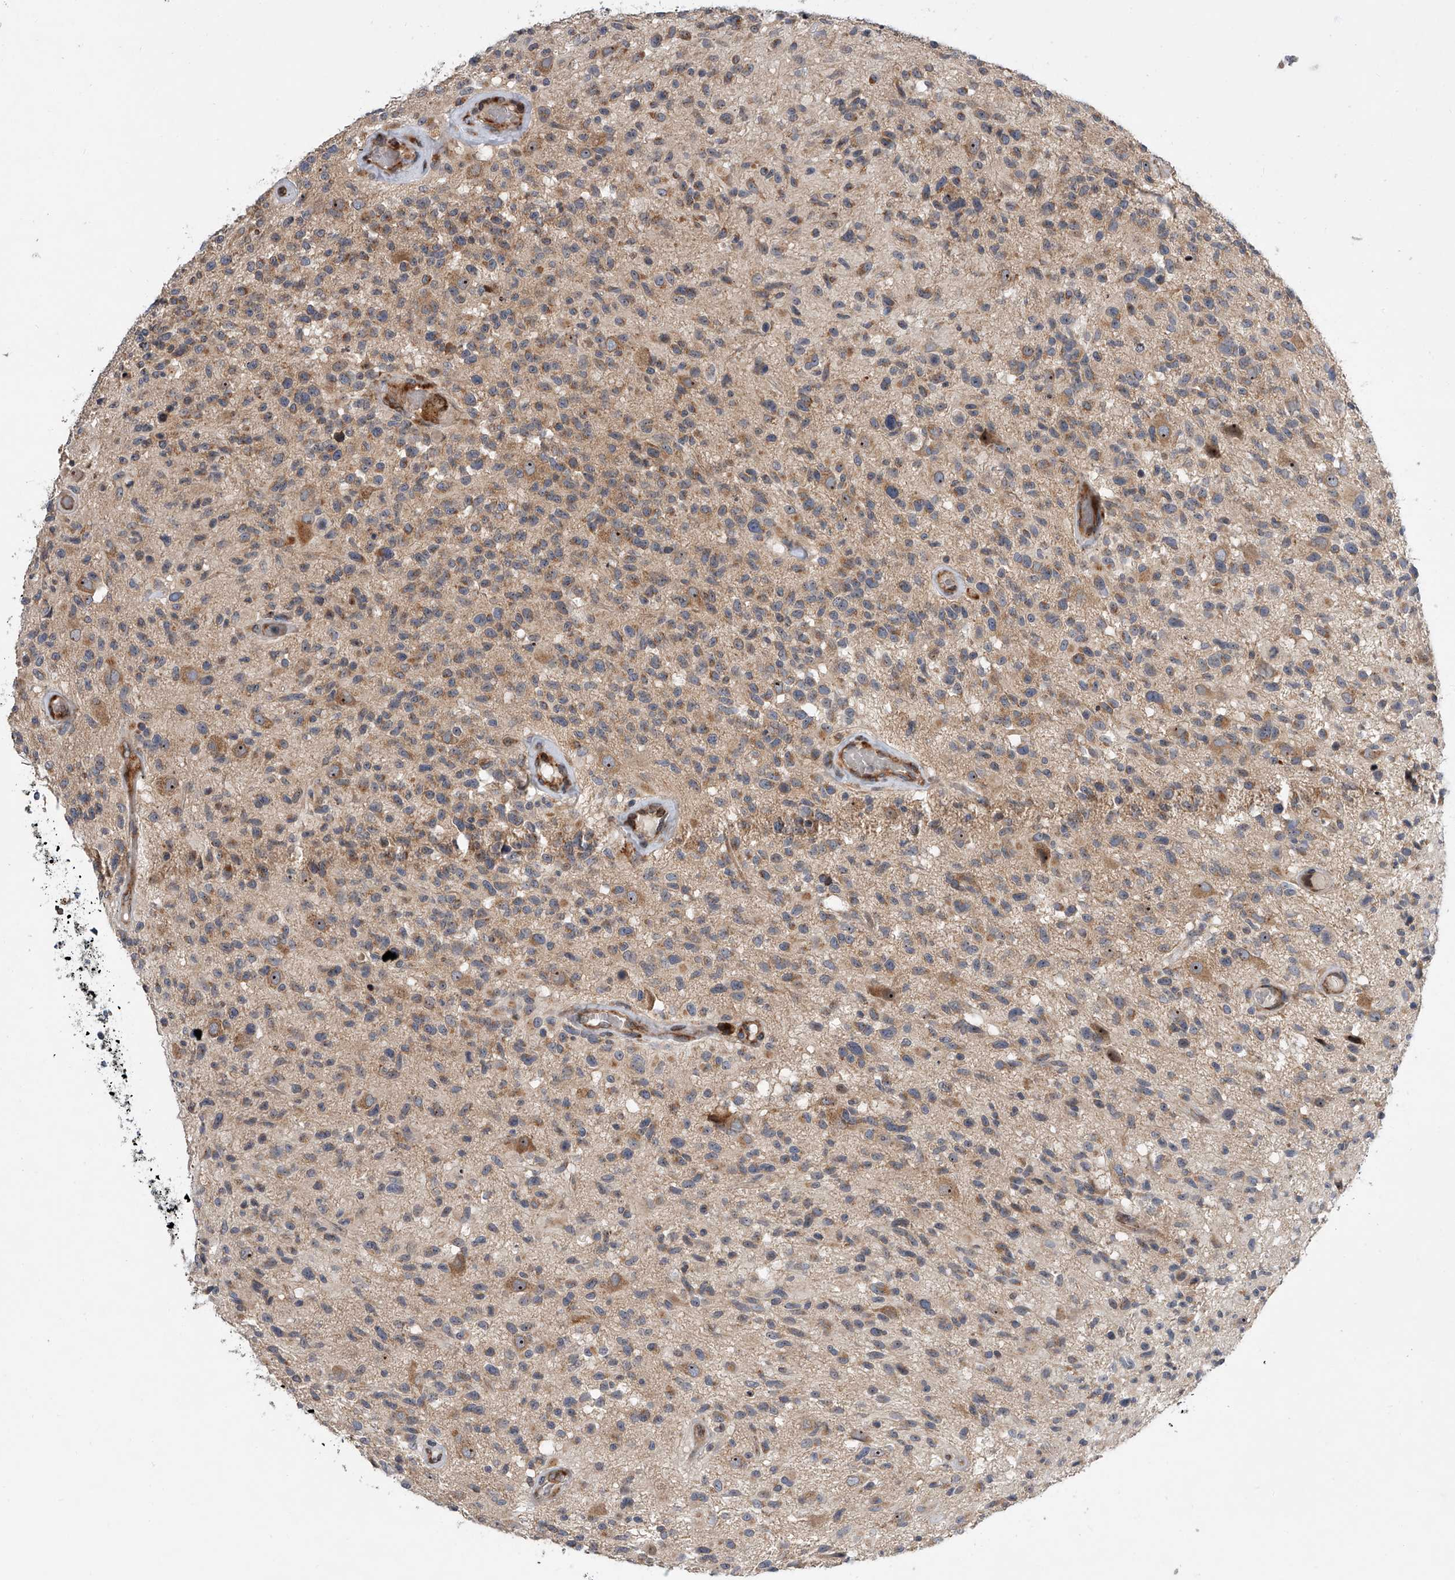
{"staining": {"intensity": "weak", "quantity": ">75%", "location": "cytoplasmic/membranous"}, "tissue": "glioma", "cell_type": "Tumor cells", "image_type": "cancer", "snomed": [{"axis": "morphology", "description": "Glioma, malignant, High grade"}, {"axis": "morphology", "description": "Glioblastoma, NOS"}, {"axis": "topography", "description": "Brain"}], "caption": "Weak cytoplasmic/membranous protein staining is seen in approximately >75% of tumor cells in malignant glioma (high-grade). (Brightfield microscopy of DAB IHC at high magnification).", "gene": "DLGAP2", "patient": {"sex": "male", "age": 60}}